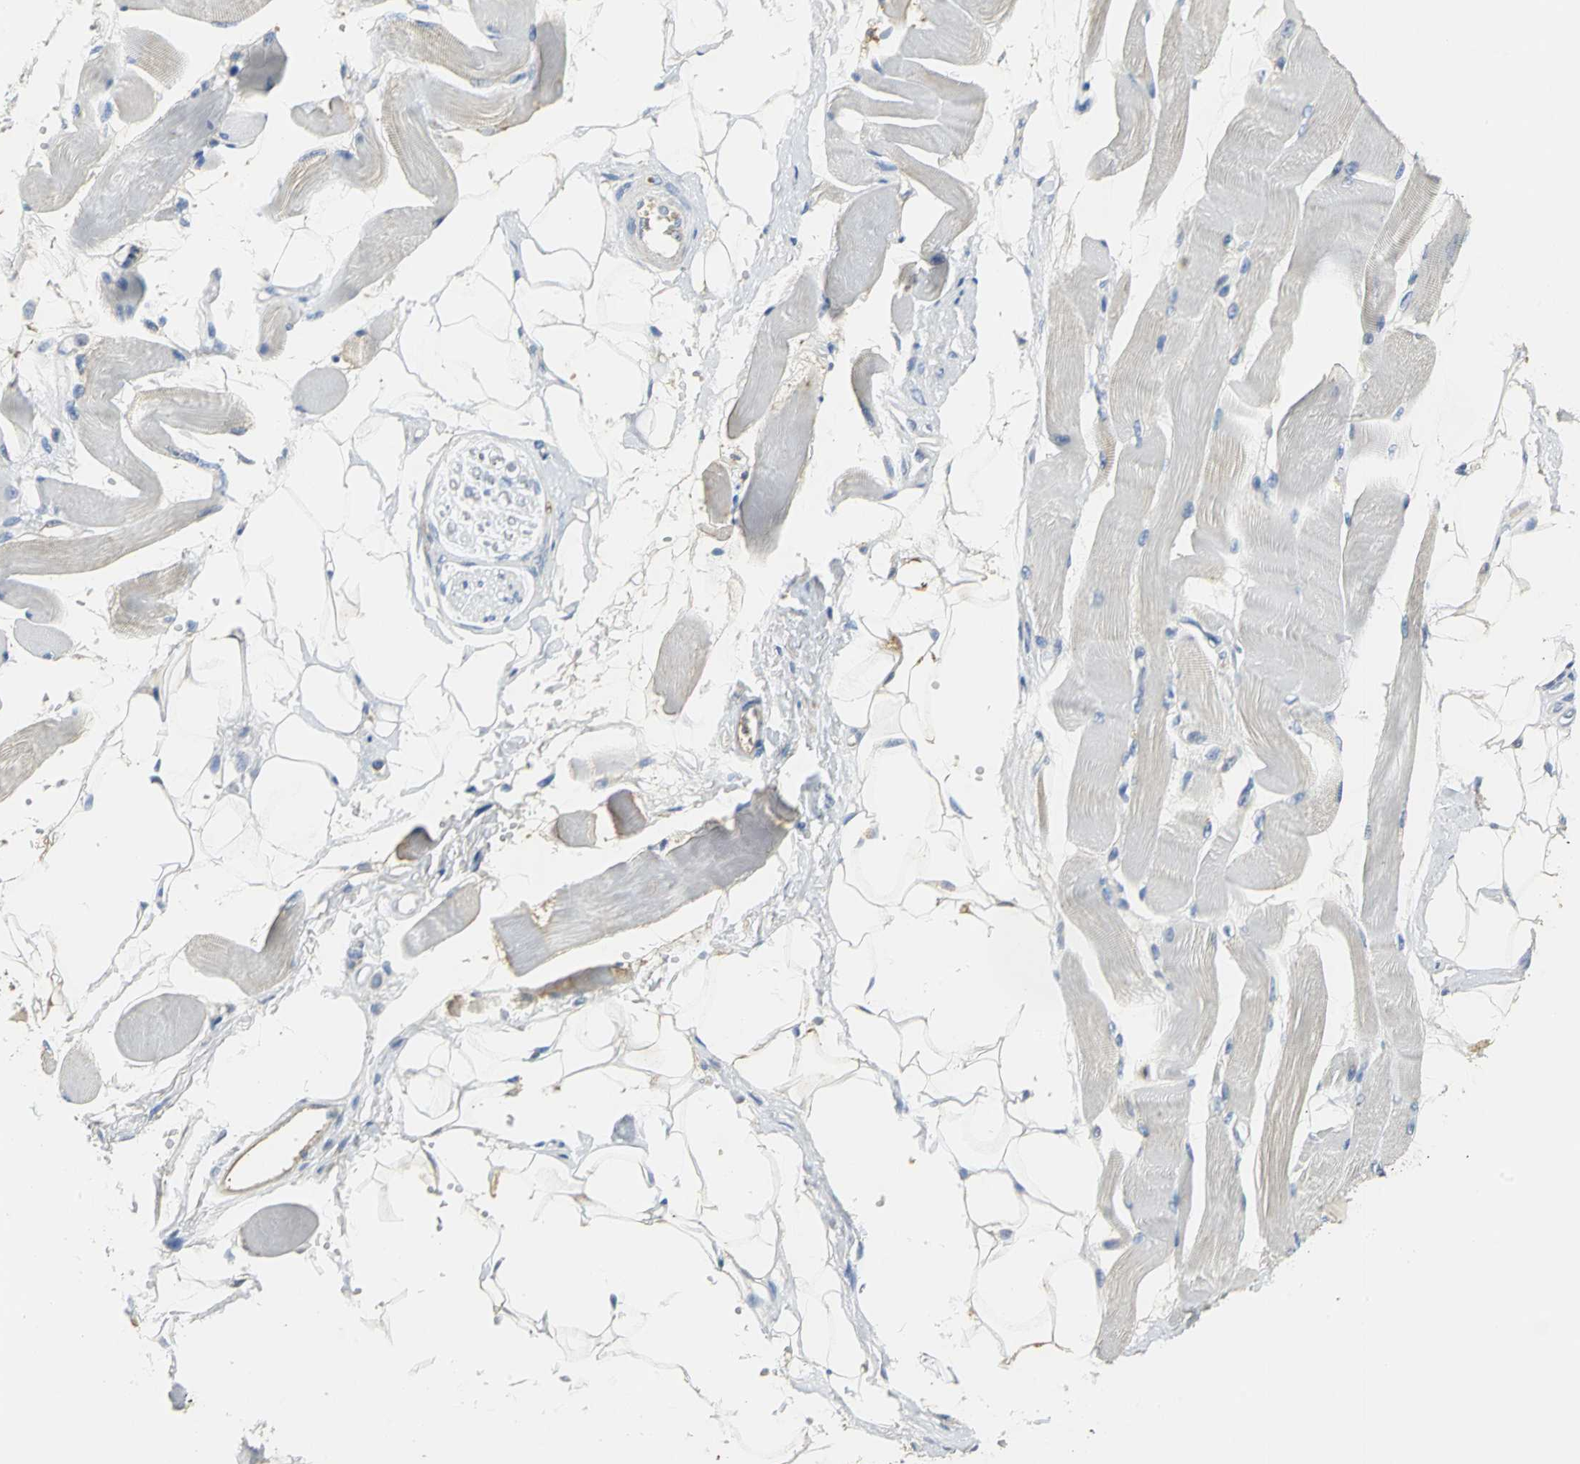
{"staining": {"intensity": "weak", "quantity": "25%-75%", "location": "cytoplasmic/membranous"}, "tissue": "skeletal muscle", "cell_type": "Myocytes", "image_type": "normal", "snomed": [{"axis": "morphology", "description": "Normal tissue, NOS"}, {"axis": "topography", "description": "Skeletal muscle"}, {"axis": "topography", "description": "Peripheral nerve tissue"}], "caption": "Immunohistochemistry (IHC) (DAB (3,3'-diaminobenzidine)) staining of benign human skeletal muscle displays weak cytoplasmic/membranous protein expression in approximately 25%-75% of myocytes. Nuclei are stained in blue.", "gene": "GYG2", "patient": {"sex": "female", "age": 84}}